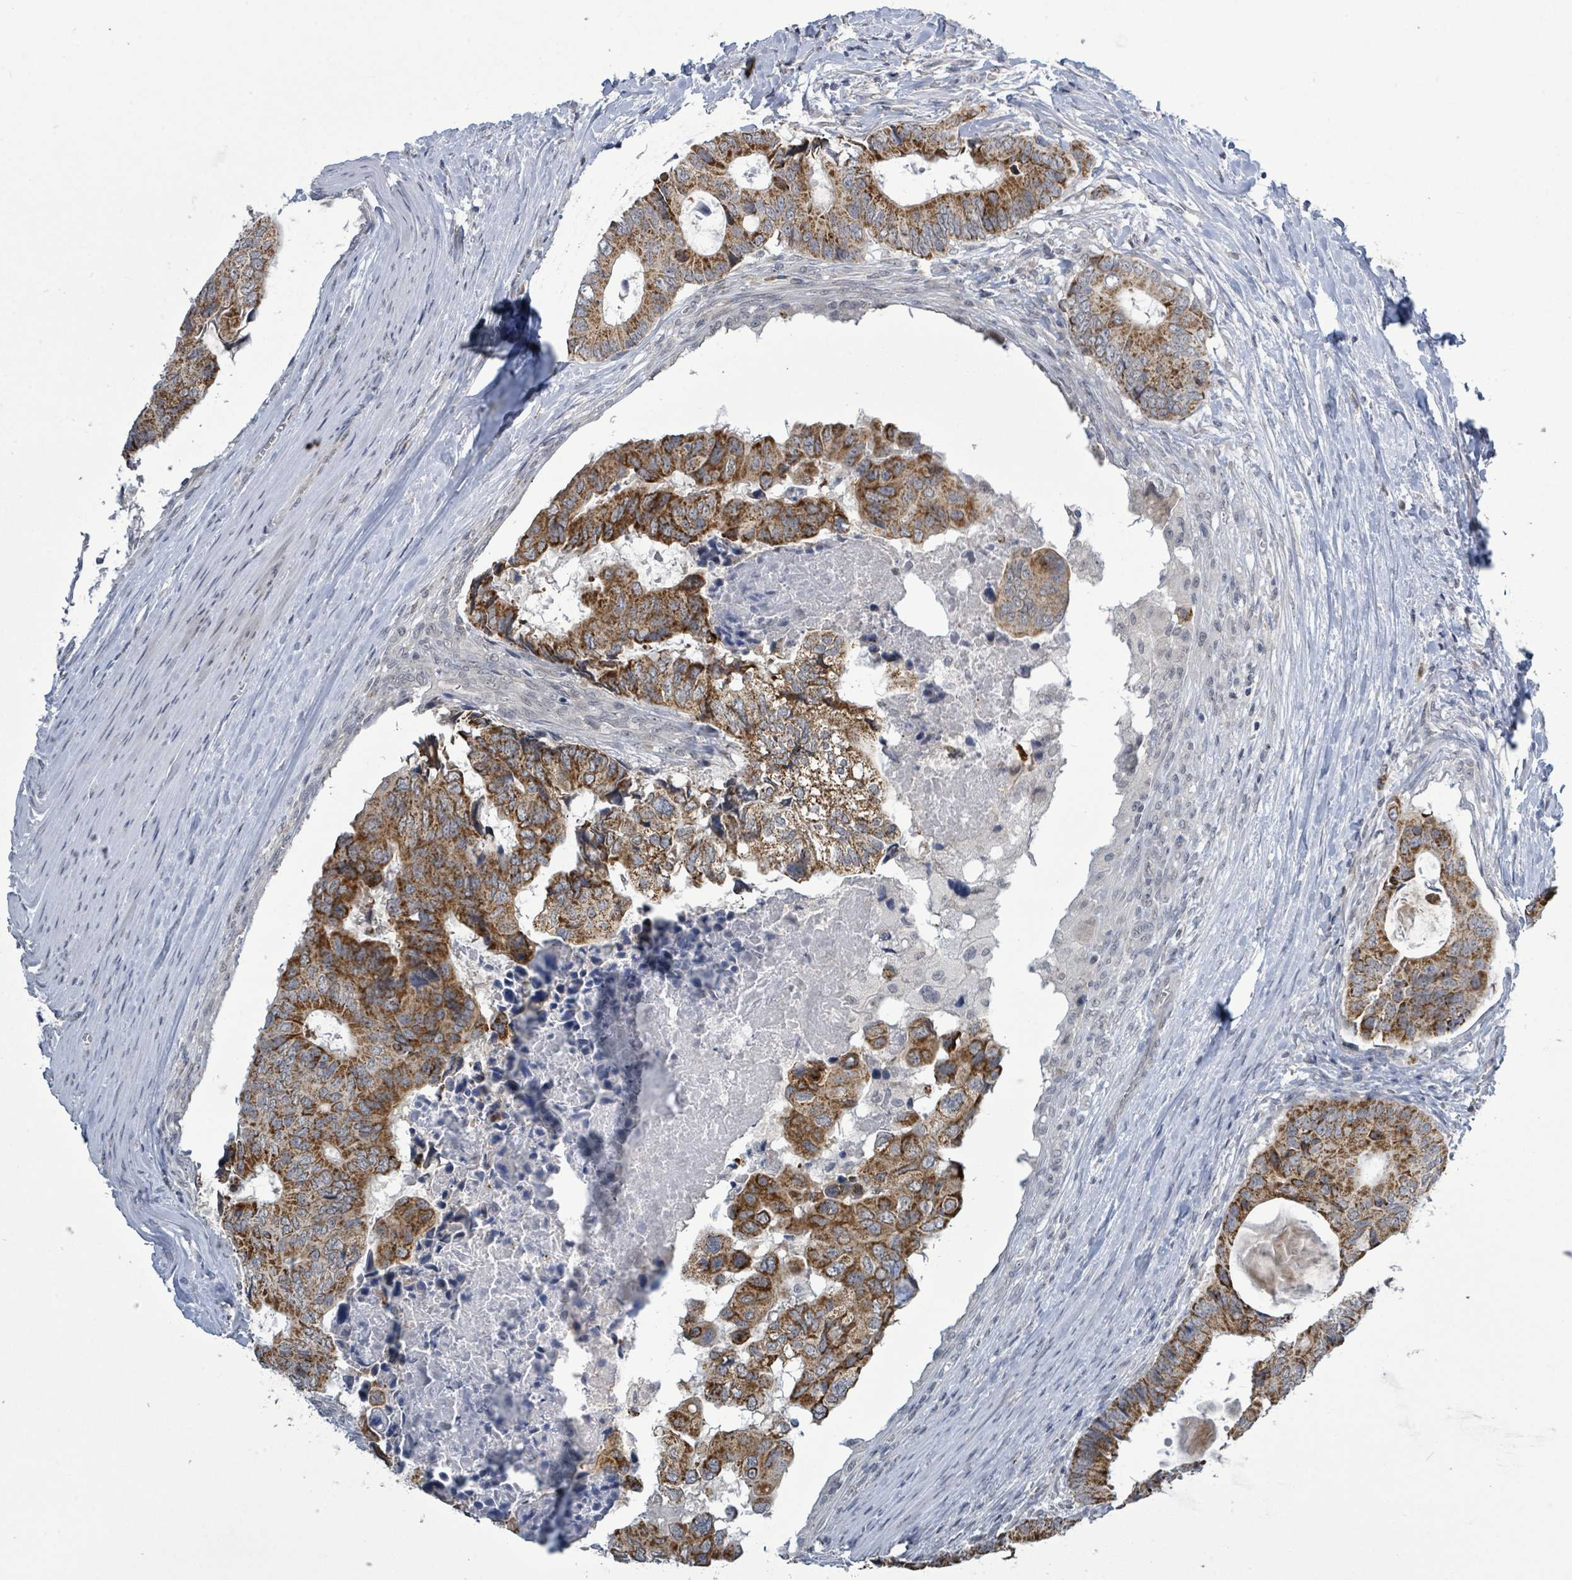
{"staining": {"intensity": "strong", "quantity": ">75%", "location": "cytoplasmic/membranous"}, "tissue": "colorectal cancer", "cell_type": "Tumor cells", "image_type": "cancer", "snomed": [{"axis": "morphology", "description": "Adenocarcinoma, NOS"}, {"axis": "topography", "description": "Colon"}], "caption": "Immunohistochemistry (IHC) (DAB (3,3'-diaminobenzidine)) staining of human colorectal cancer demonstrates strong cytoplasmic/membranous protein expression in approximately >75% of tumor cells. (DAB (3,3'-diaminobenzidine) = brown stain, brightfield microscopy at high magnification).", "gene": "COQ10B", "patient": {"sex": "male", "age": 85}}